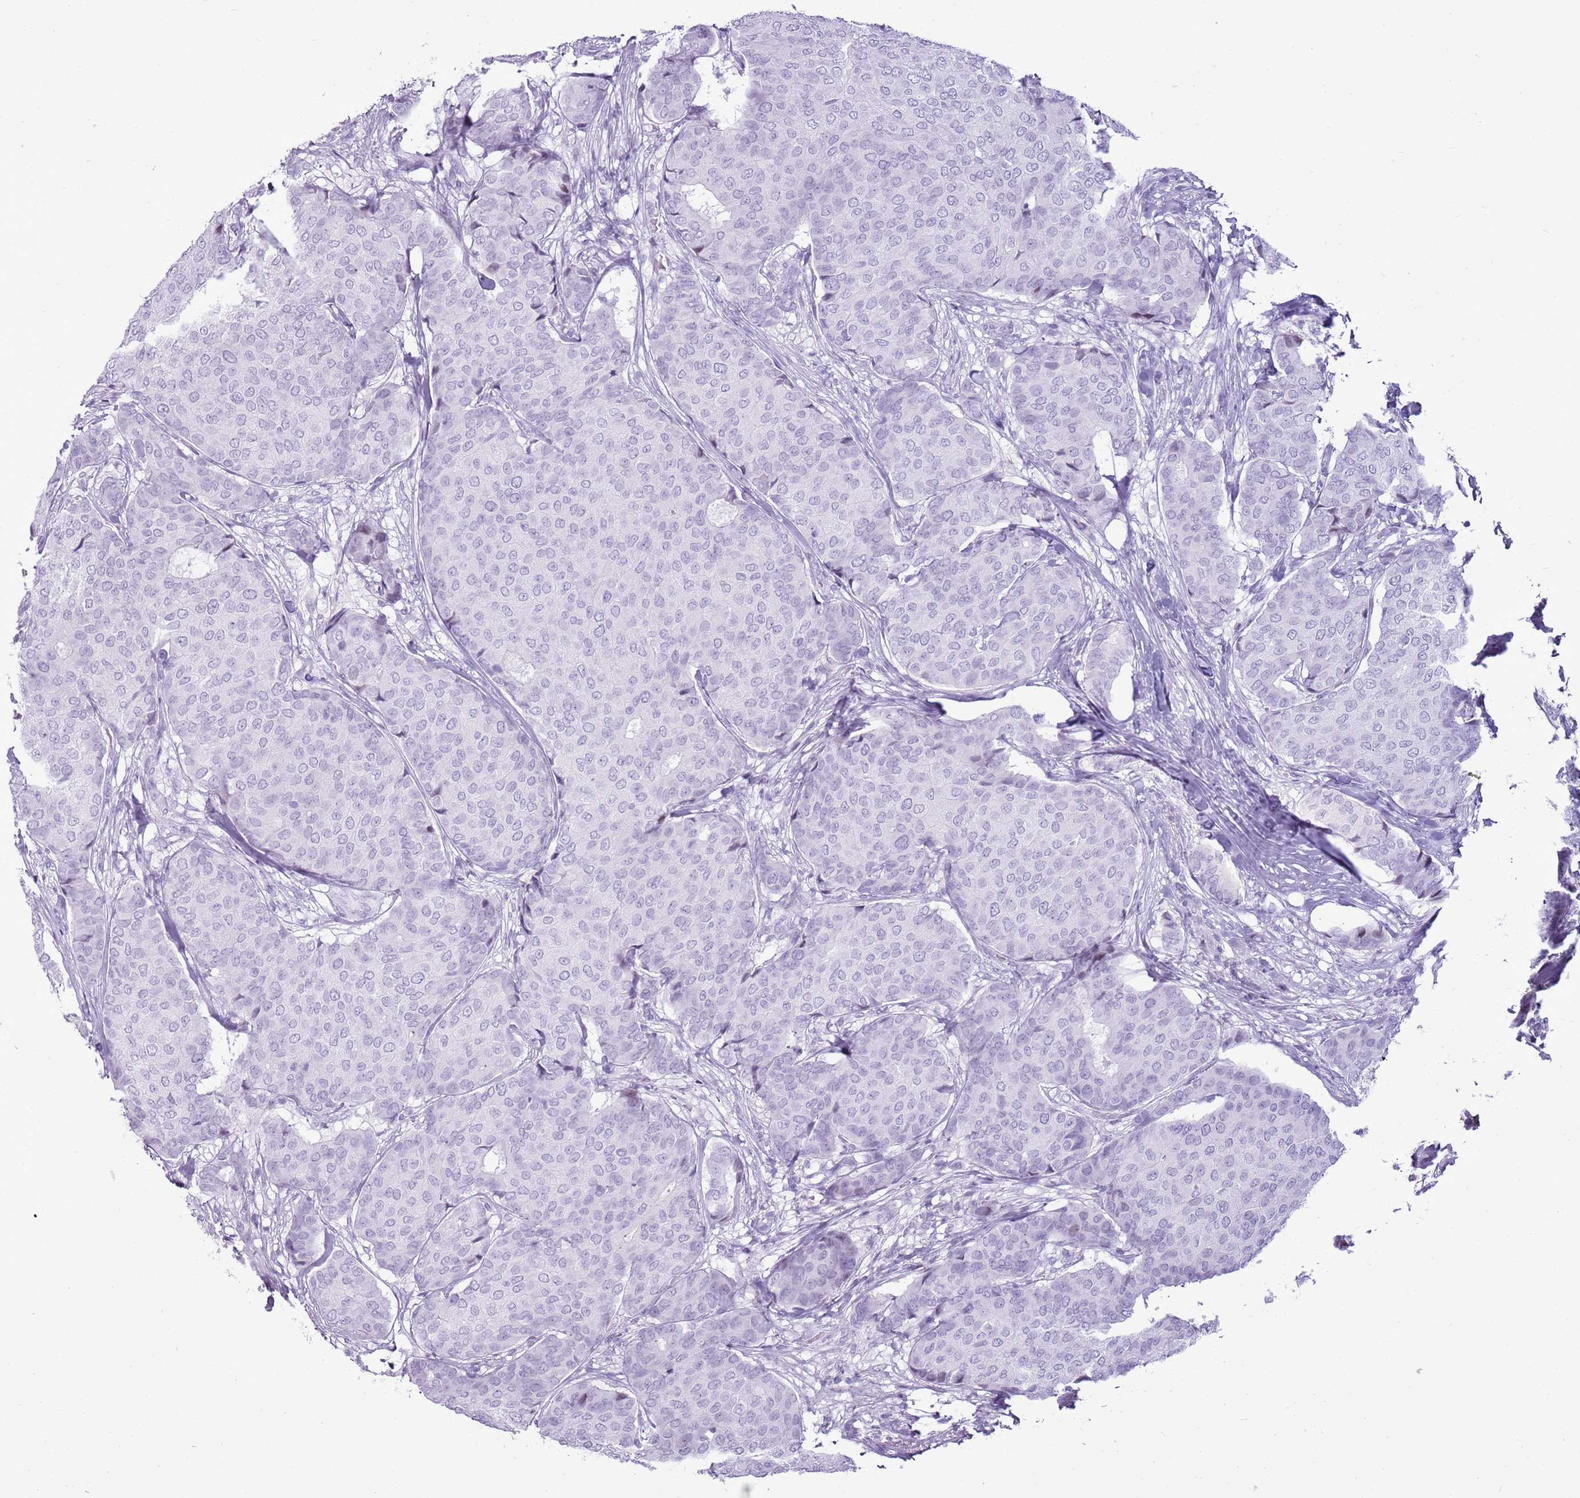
{"staining": {"intensity": "negative", "quantity": "none", "location": "none"}, "tissue": "breast cancer", "cell_type": "Tumor cells", "image_type": "cancer", "snomed": [{"axis": "morphology", "description": "Duct carcinoma"}, {"axis": "topography", "description": "Breast"}], "caption": "Image shows no protein positivity in tumor cells of breast cancer tissue.", "gene": "ASIP", "patient": {"sex": "female", "age": 75}}